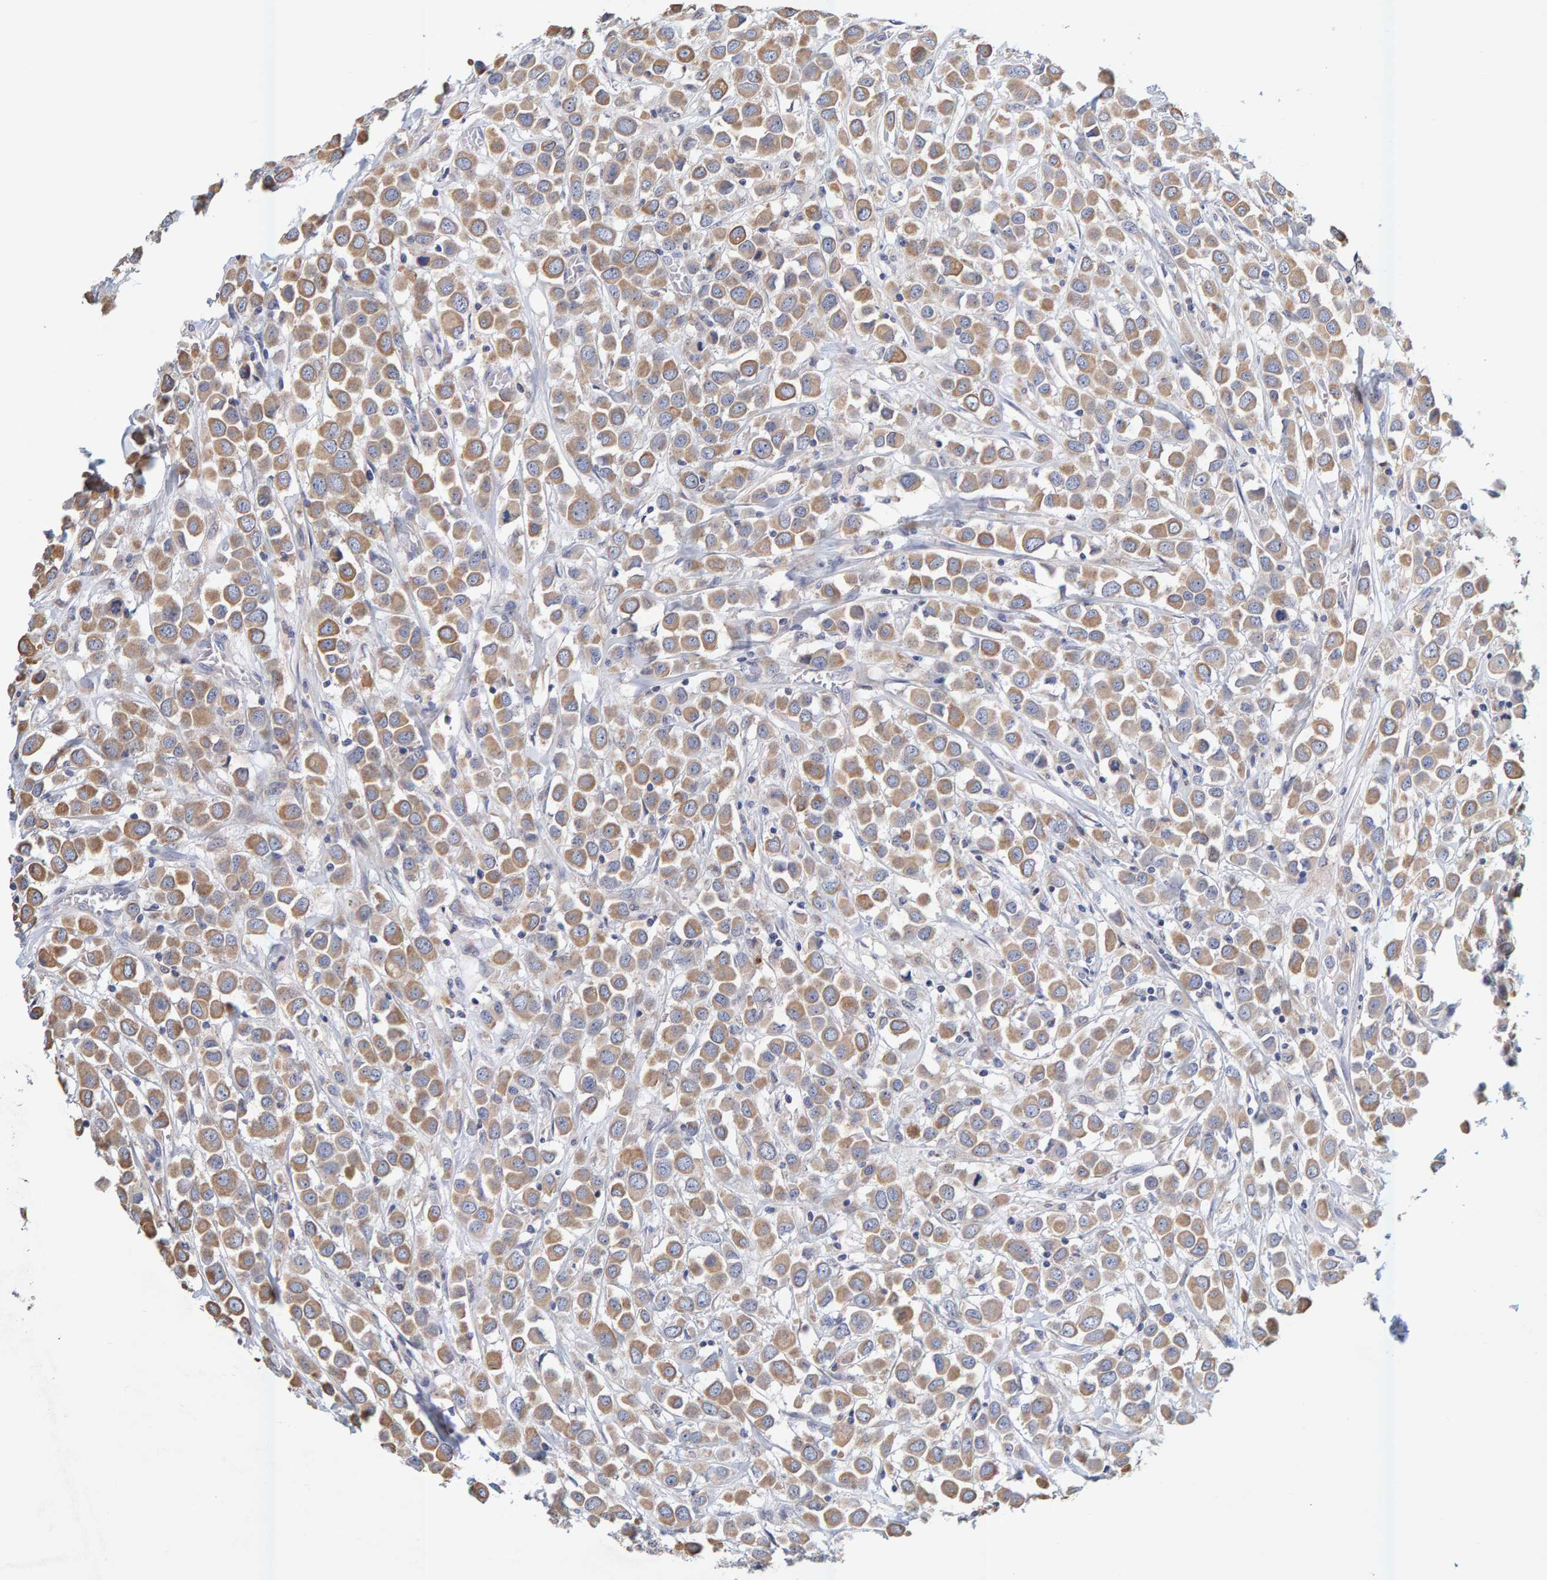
{"staining": {"intensity": "moderate", "quantity": ">75%", "location": "cytoplasmic/membranous"}, "tissue": "breast cancer", "cell_type": "Tumor cells", "image_type": "cancer", "snomed": [{"axis": "morphology", "description": "Duct carcinoma"}, {"axis": "topography", "description": "Breast"}], "caption": "Breast intraductal carcinoma tissue displays moderate cytoplasmic/membranous staining in about >75% of tumor cells, visualized by immunohistochemistry.", "gene": "SGPL1", "patient": {"sex": "female", "age": 61}}